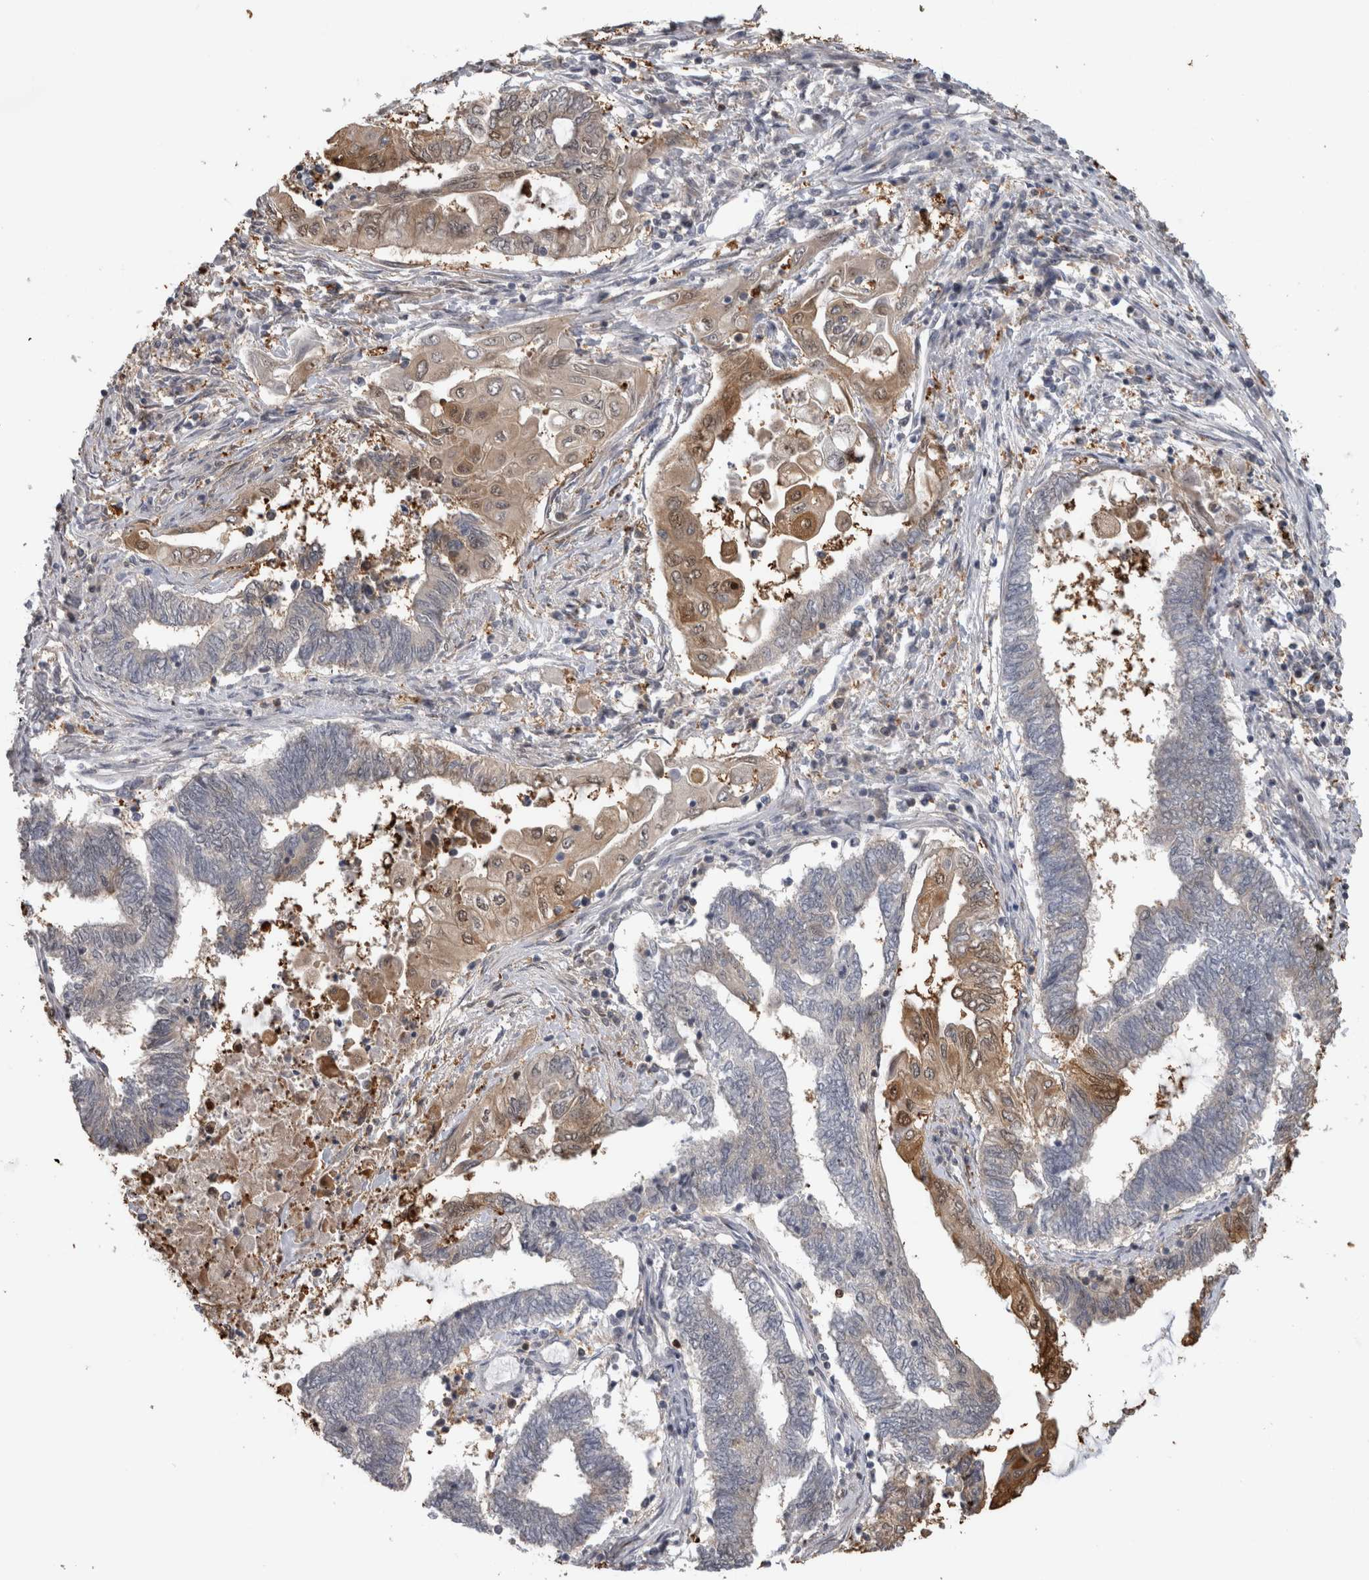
{"staining": {"intensity": "moderate", "quantity": "<25%", "location": "cytoplasmic/membranous,nuclear"}, "tissue": "endometrial cancer", "cell_type": "Tumor cells", "image_type": "cancer", "snomed": [{"axis": "morphology", "description": "Adenocarcinoma, NOS"}, {"axis": "topography", "description": "Uterus"}, {"axis": "topography", "description": "Endometrium"}], "caption": "Protein staining demonstrates moderate cytoplasmic/membranous and nuclear positivity in about <25% of tumor cells in endometrial adenocarcinoma.", "gene": "USH1G", "patient": {"sex": "female", "age": 70}}